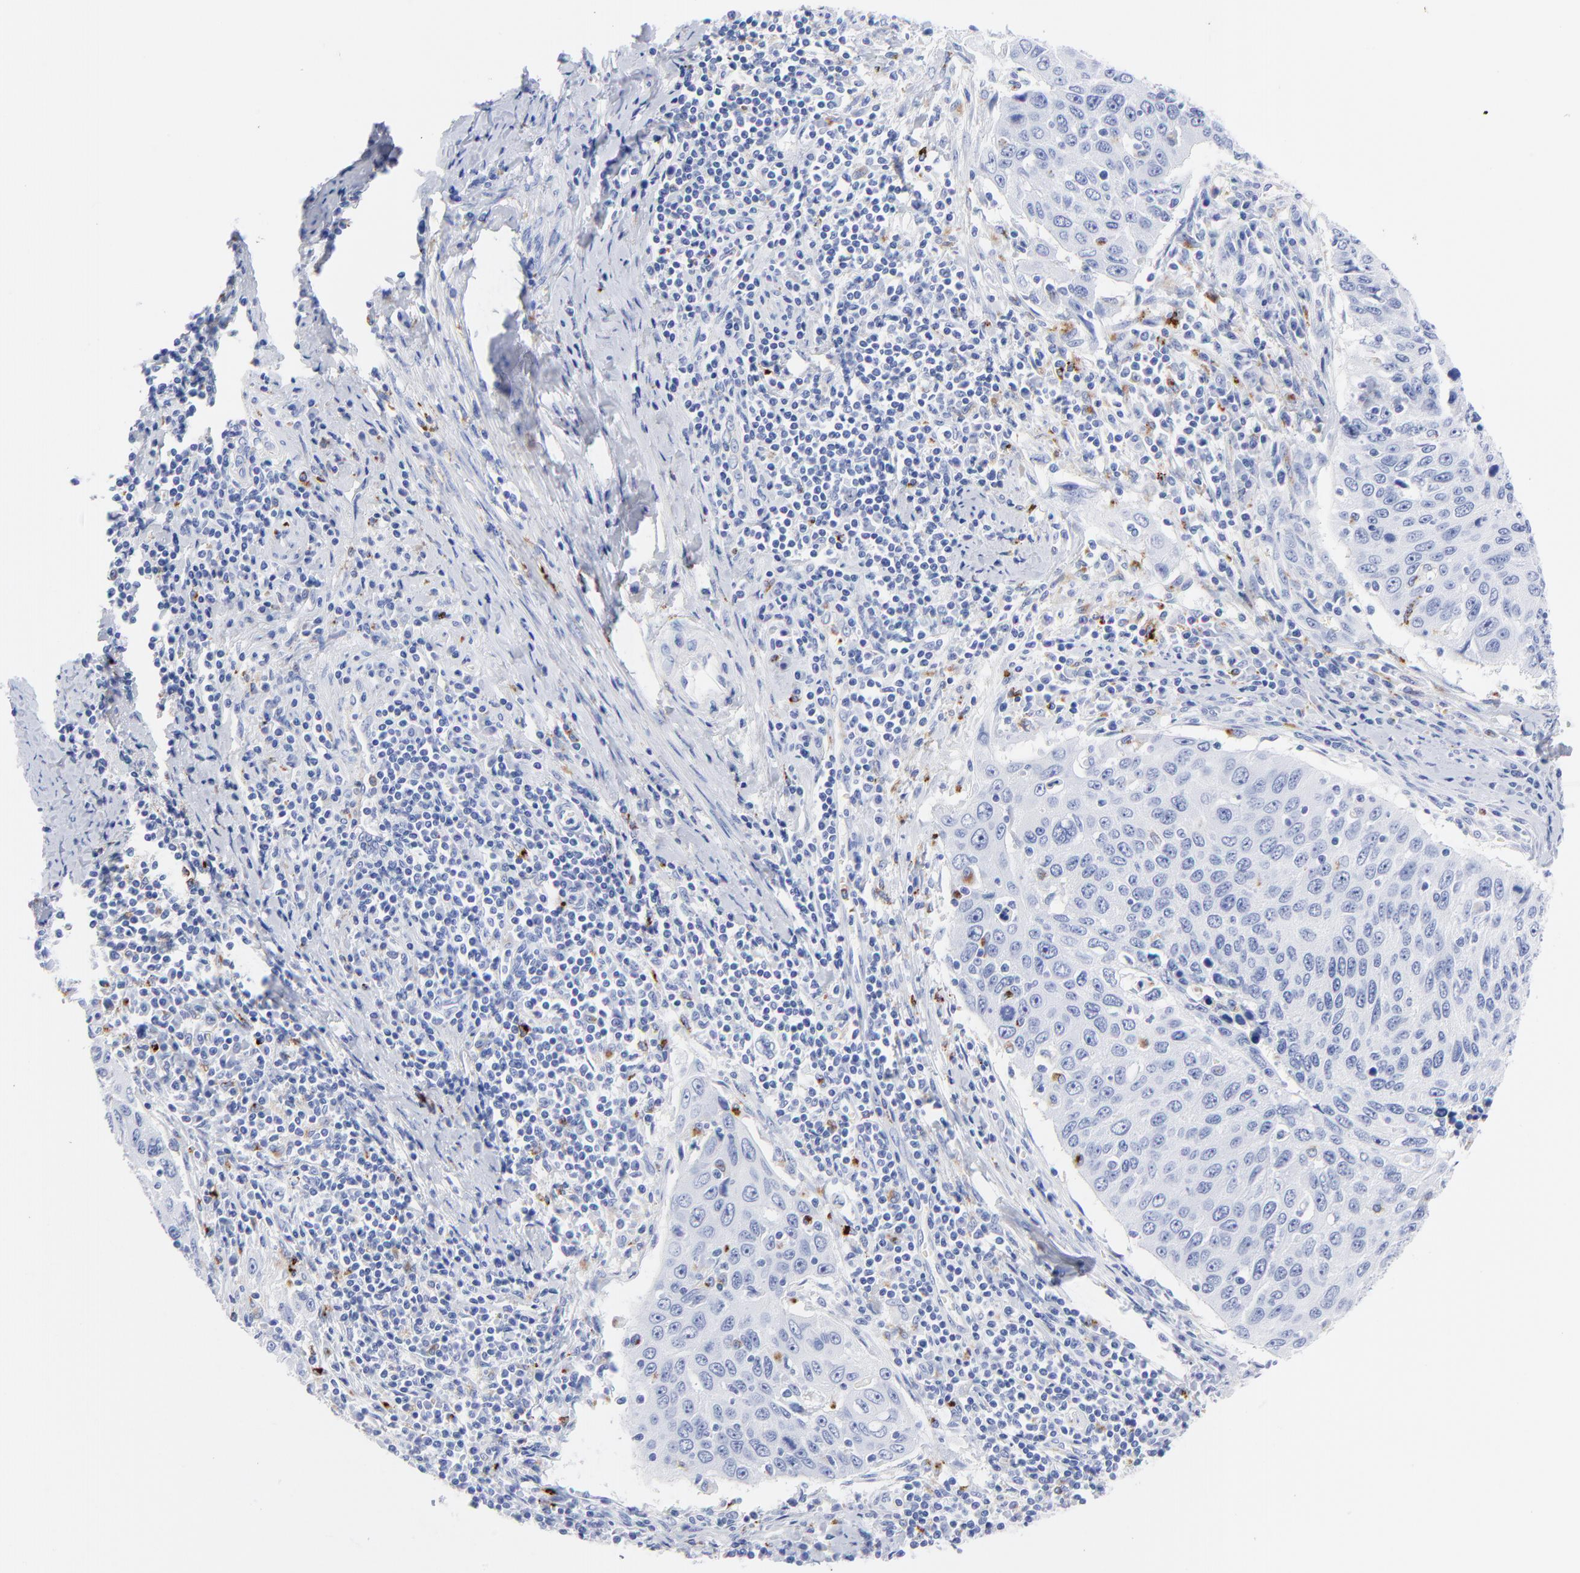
{"staining": {"intensity": "moderate", "quantity": "<25%", "location": "cytoplasmic/membranous"}, "tissue": "cervical cancer", "cell_type": "Tumor cells", "image_type": "cancer", "snomed": [{"axis": "morphology", "description": "Squamous cell carcinoma, NOS"}, {"axis": "topography", "description": "Cervix"}], "caption": "Immunohistochemistry (IHC) micrograph of human cervical squamous cell carcinoma stained for a protein (brown), which reveals low levels of moderate cytoplasmic/membranous positivity in about <25% of tumor cells.", "gene": "CPVL", "patient": {"sex": "female", "age": 53}}